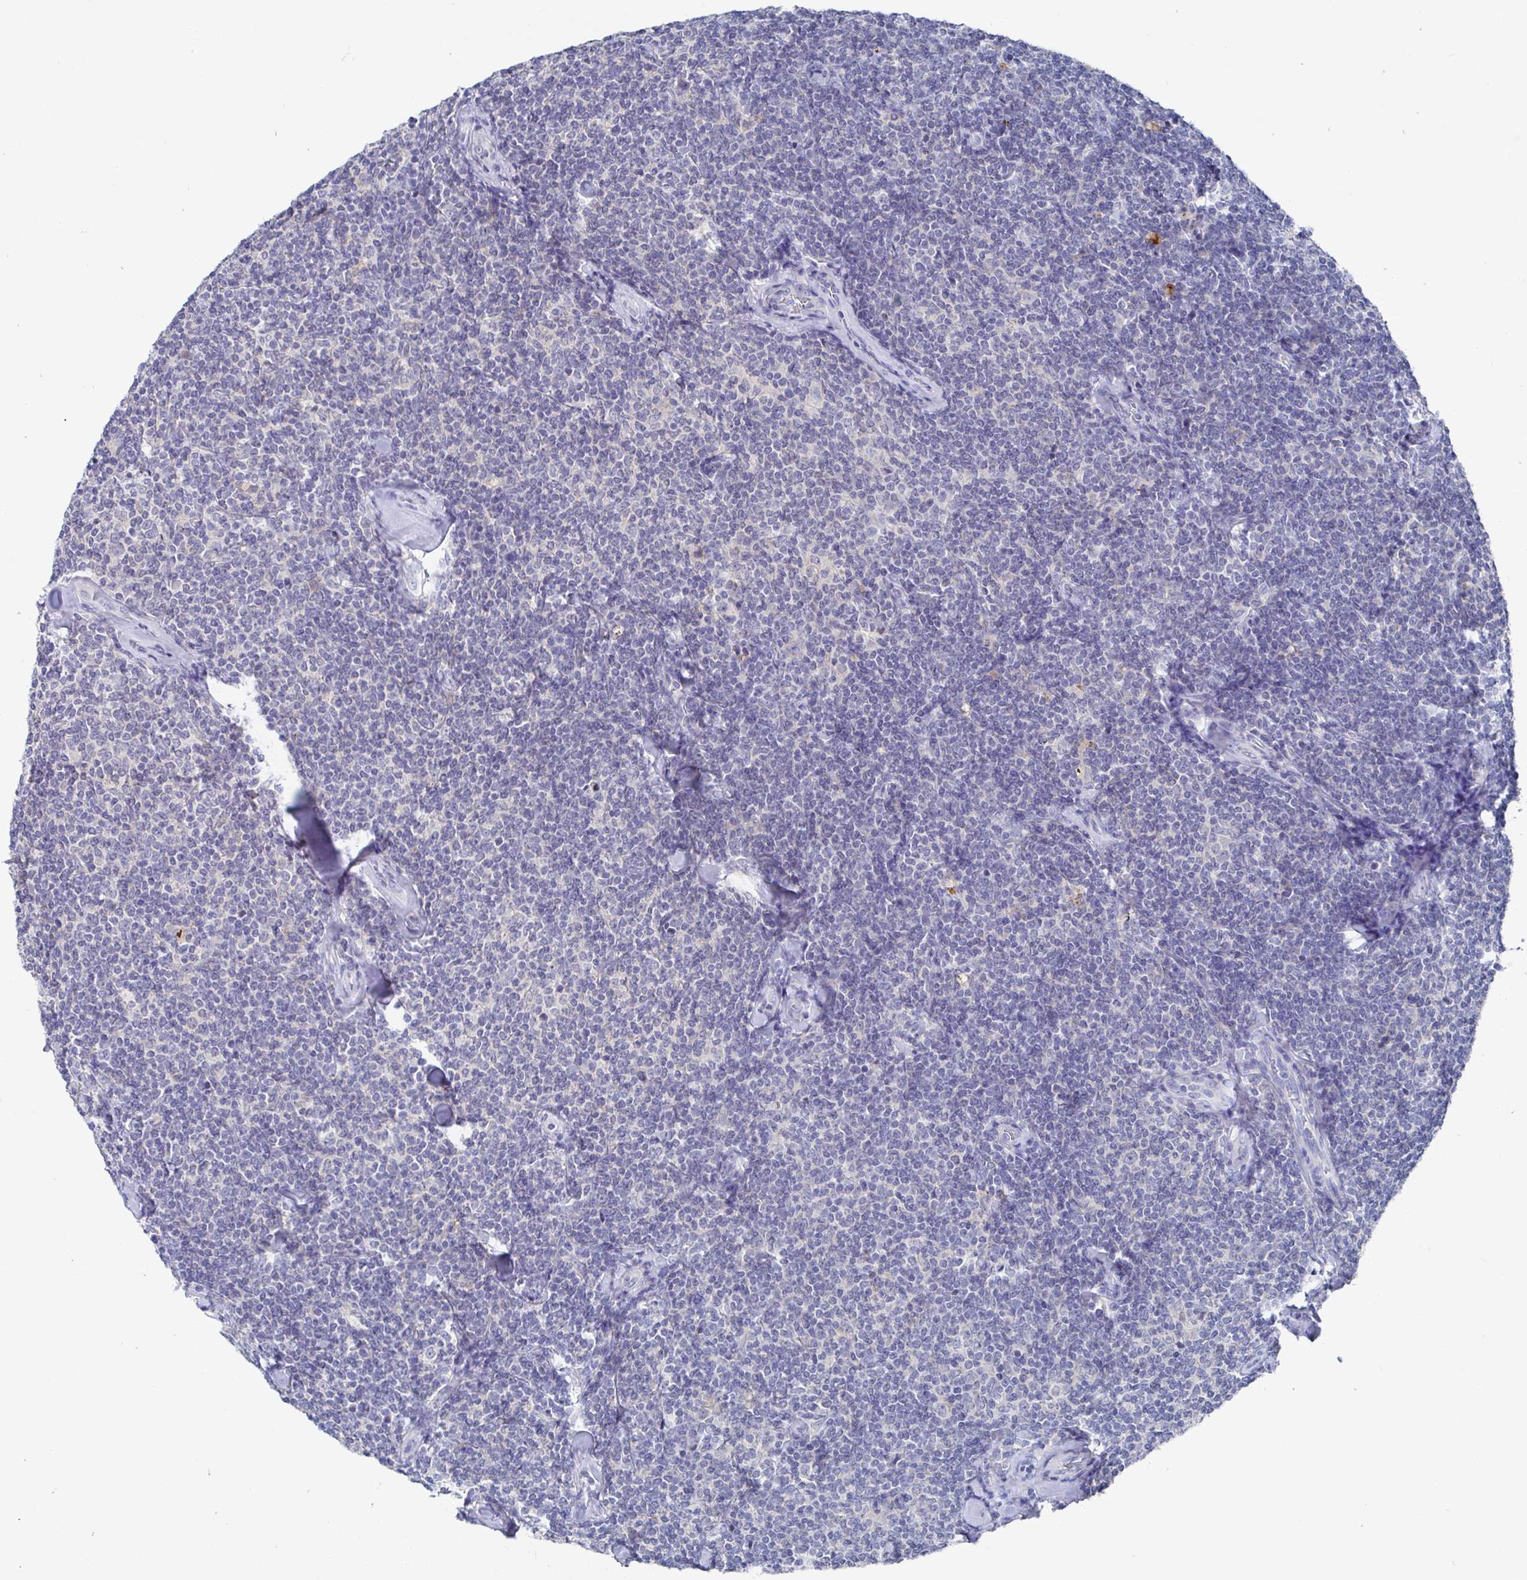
{"staining": {"intensity": "negative", "quantity": "none", "location": "none"}, "tissue": "lymphoma", "cell_type": "Tumor cells", "image_type": "cancer", "snomed": [{"axis": "morphology", "description": "Malignant lymphoma, non-Hodgkin's type, Low grade"}, {"axis": "topography", "description": "Lymph node"}], "caption": "Tumor cells are negative for protein expression in human lymphoma.", "gene": "GPR148", "patient": {"sex": "female", "age": 56}}